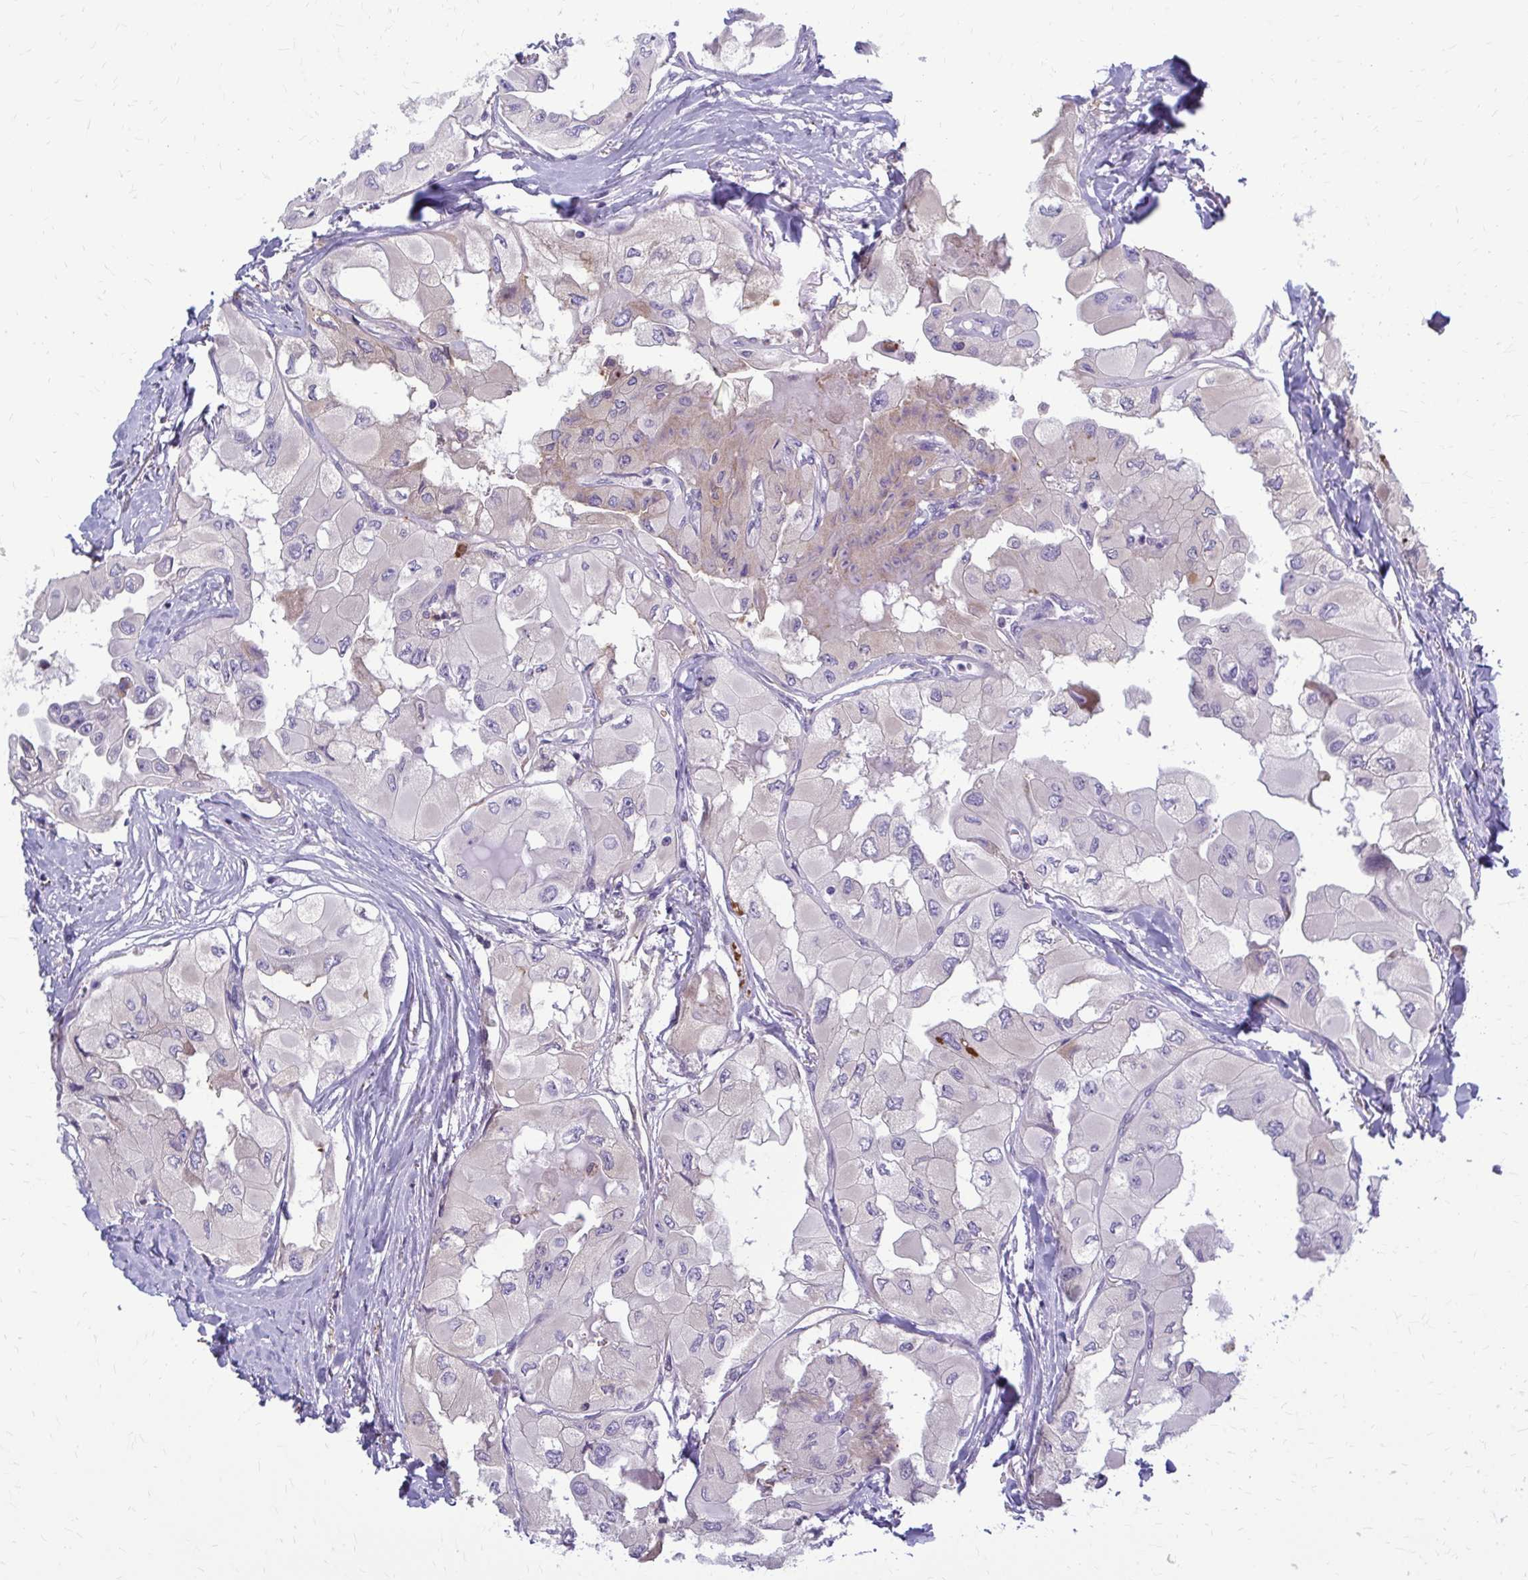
{"staining": {"intensity": "negative", "quantity": "none", "location": "none"}, "tissue": "thyroid cancer", "cell_type": "Tumor cells", "image_type": "cancer", "snomed": [{"axis": "morphology", "description": "Normal tissue, NOS"}, {"axis": "morphology", "description": "Papillary adenocarcinoma, NOS"}, {"axis": "topography", "description": "Thyroid gland"}], "caption": "Protein analysis of thyroid cancer (papillary adenocarcinoma) demonstrates no significant expression in tumor cells.", "gene": "MCRIP2", "patient": {"sex": "female", "age": 59}}